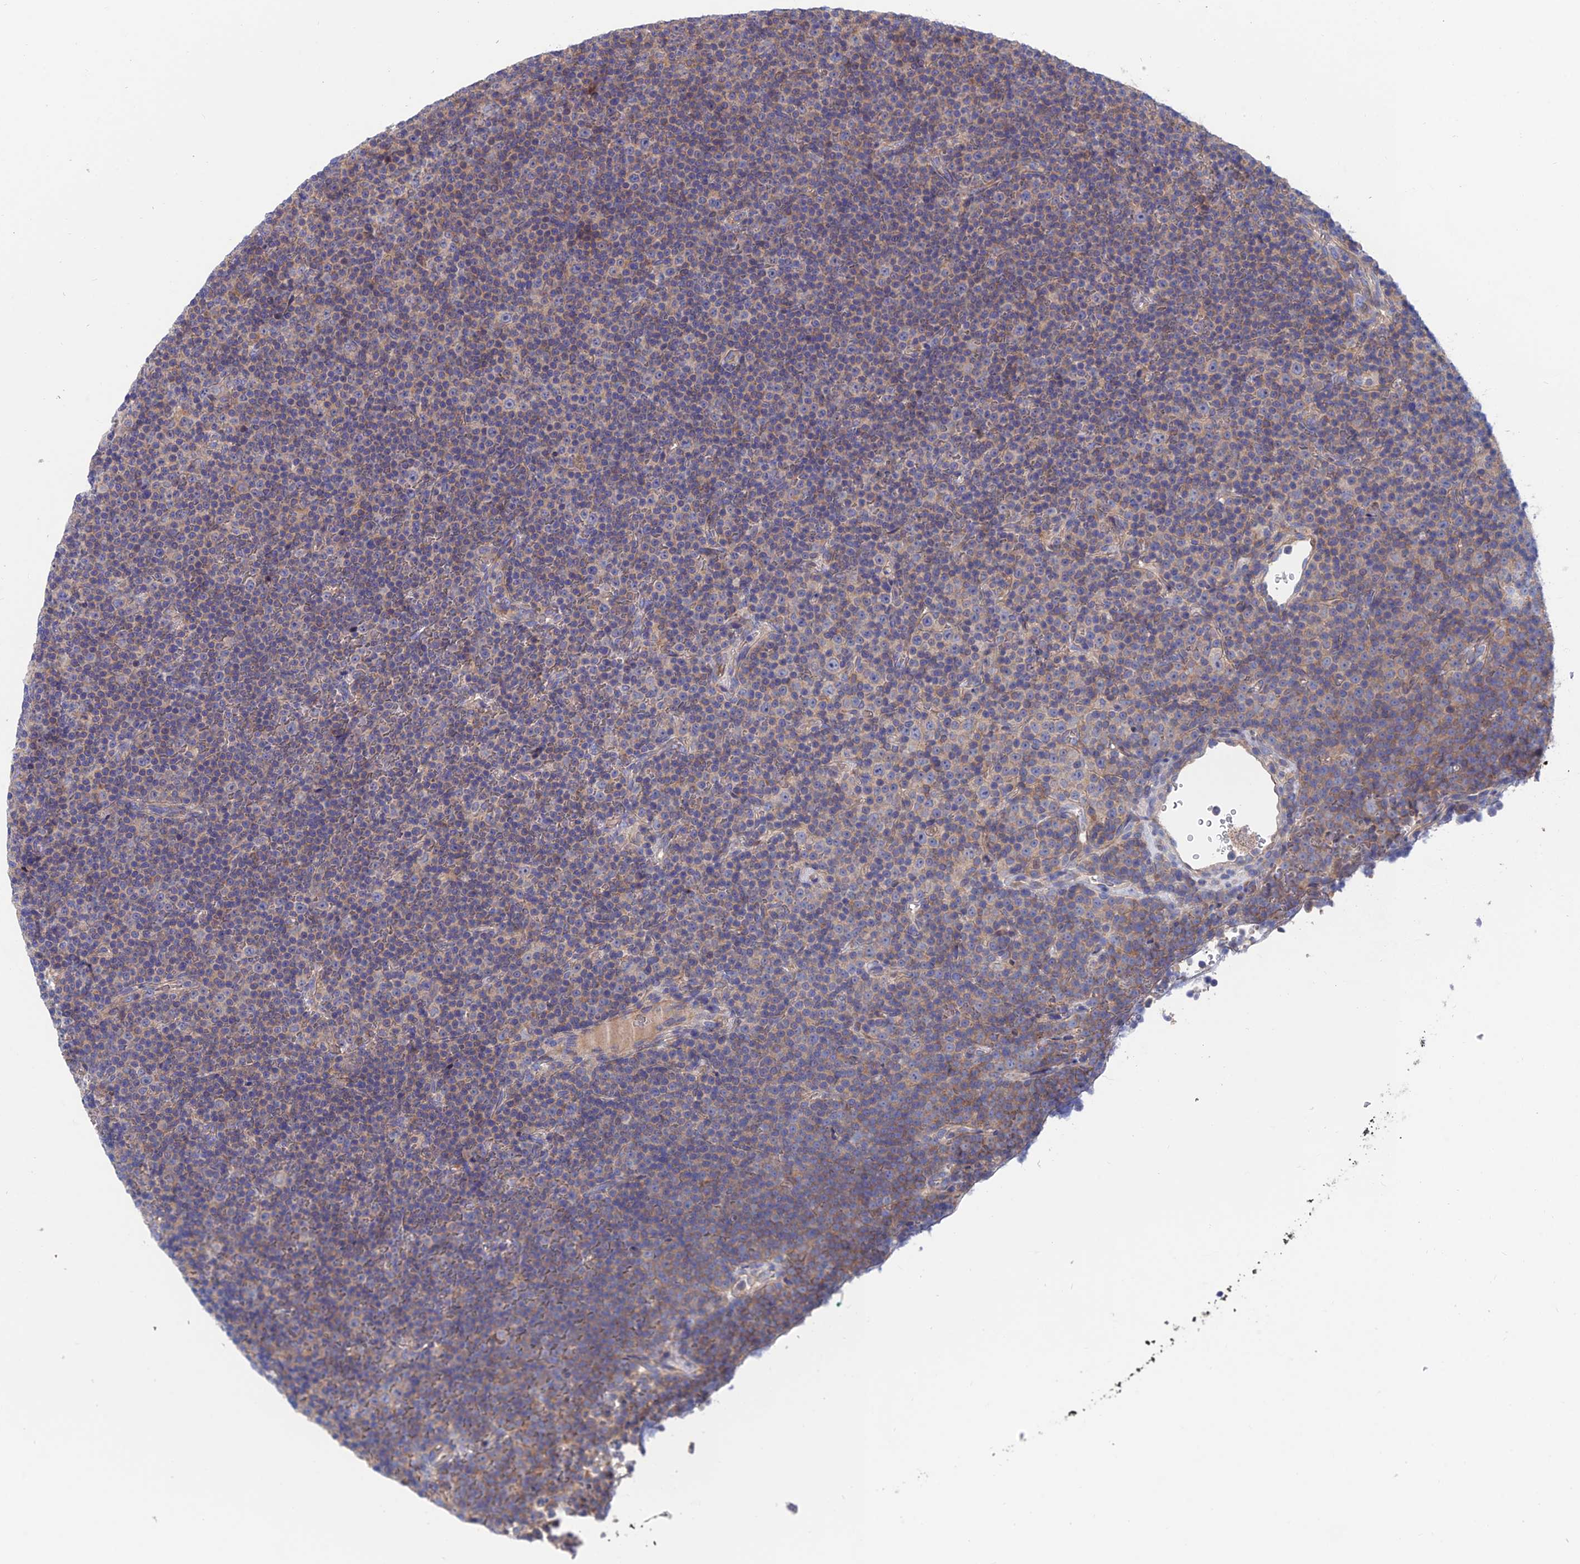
{"staining": {"intensity": "weak", "quantity": "25%-75%", "location": "cytoplasmic/membranous"}, "tissue": "lymphoma", "cell_type": "Tumor cells", "image_type": "cancer", "snomed": [{"axis": "morphology", "description": "Malignant lymphoma, non-Hodgkin's type, Low grade"}, {"axis": "topography", "description": "Lymph node"}], "caption": "IHC of human lymphoma shows low levels of weak cytoplasmic/membranous expression in approximately 25%-75% of tumor cells.", "gene": "USP37", "patient": {"sex": "female", "age": 67}}